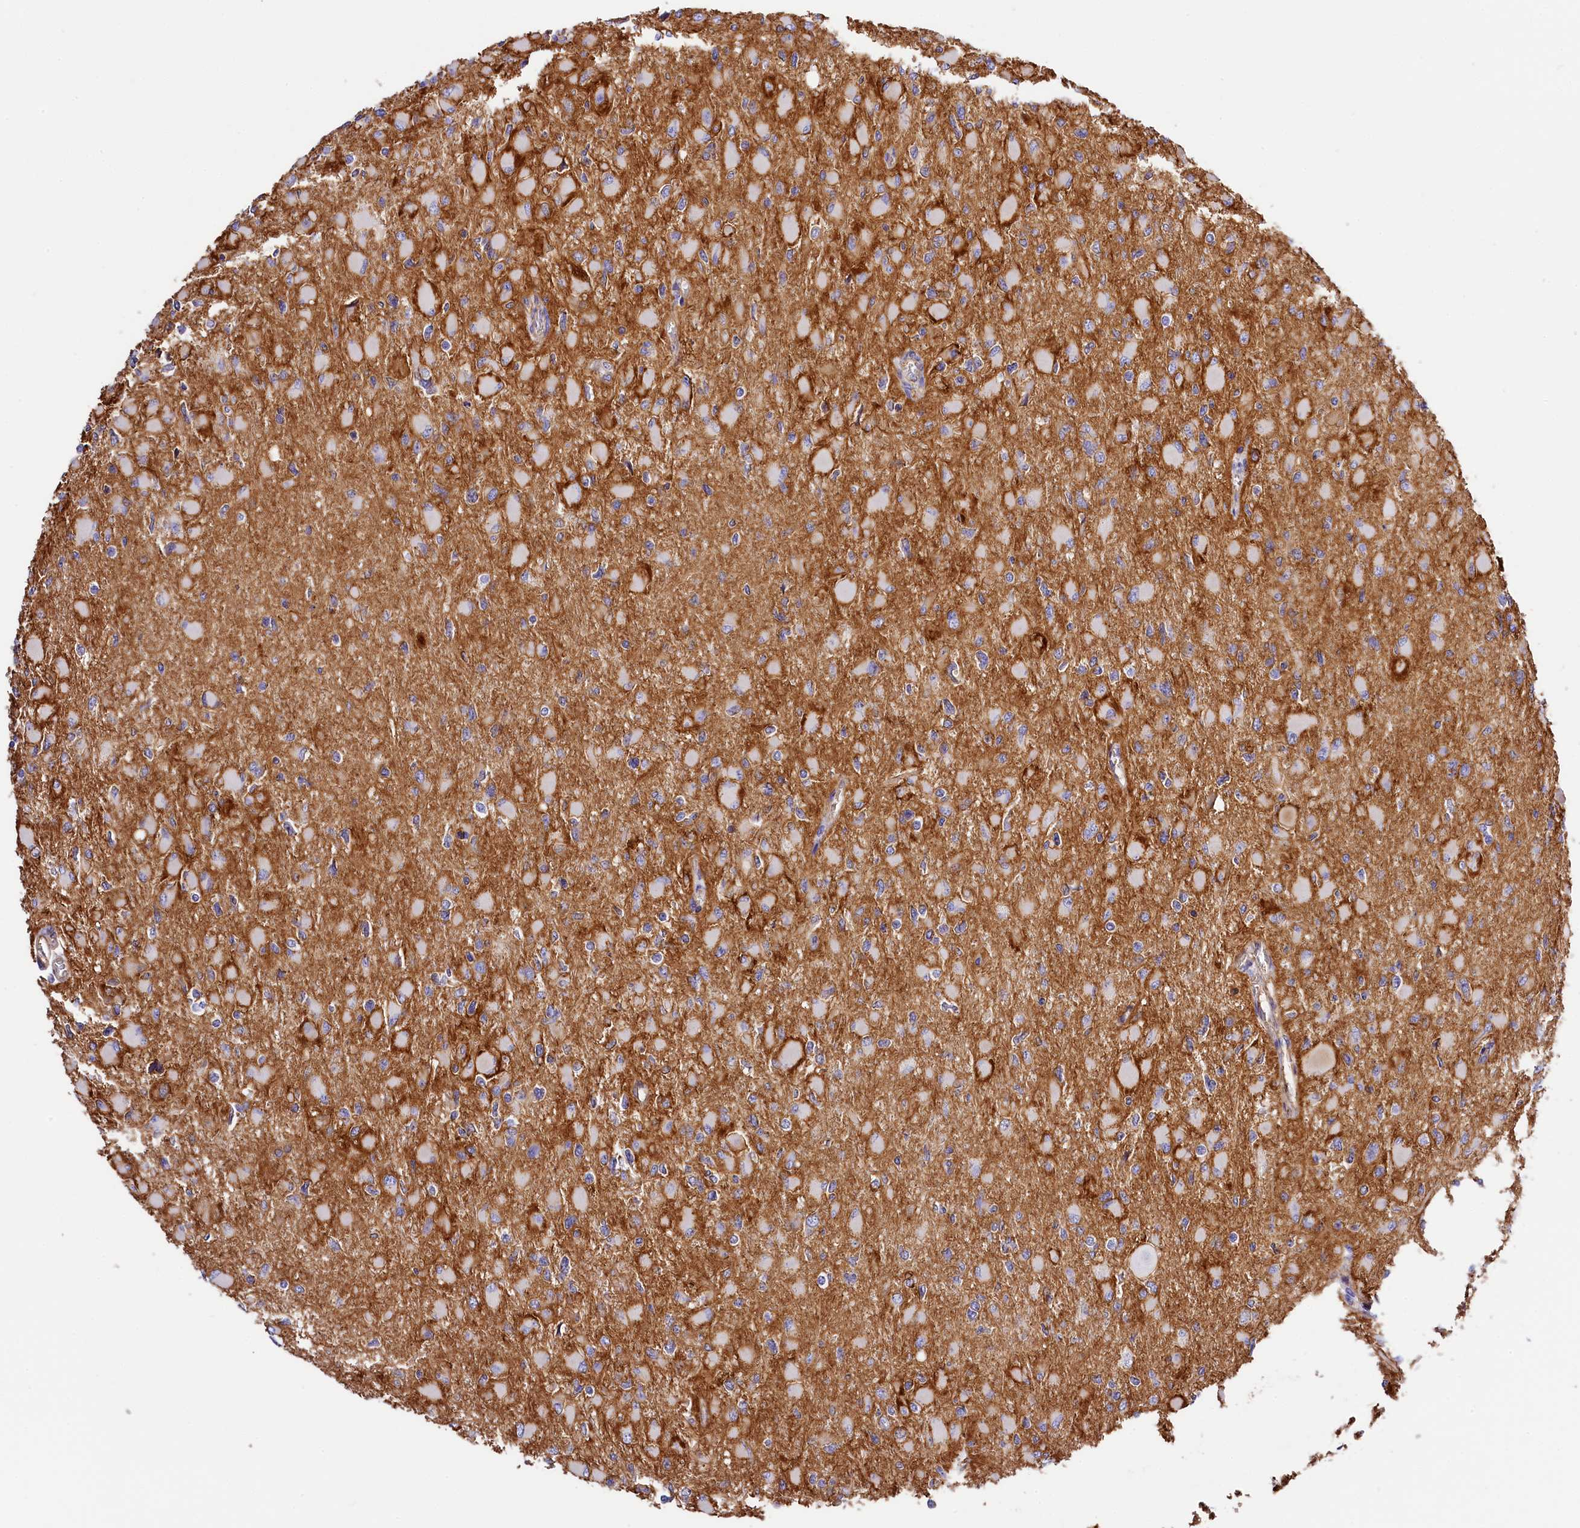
{"staining": {"intensity": "negative", "quantity": "none", "location": "none"}, "tissue": "glioma", "cell_type": "Tumor cells", "image_type": "cancer", "snomed": [{"axis": "morphology", "description": "Glioma, malignant, High grade"}, {"axis": "topography", "description": "Cerebral cortex"}], "caption": "Malignant glioma (high-grade) was stained to show a protein in brown. There is no significant expression in tumor cells. (Immunohistochemistry, brightfield microscopy, high magnification).", "gene": "ATP2B4", "patient": {"sex": "female", "age": 36}}